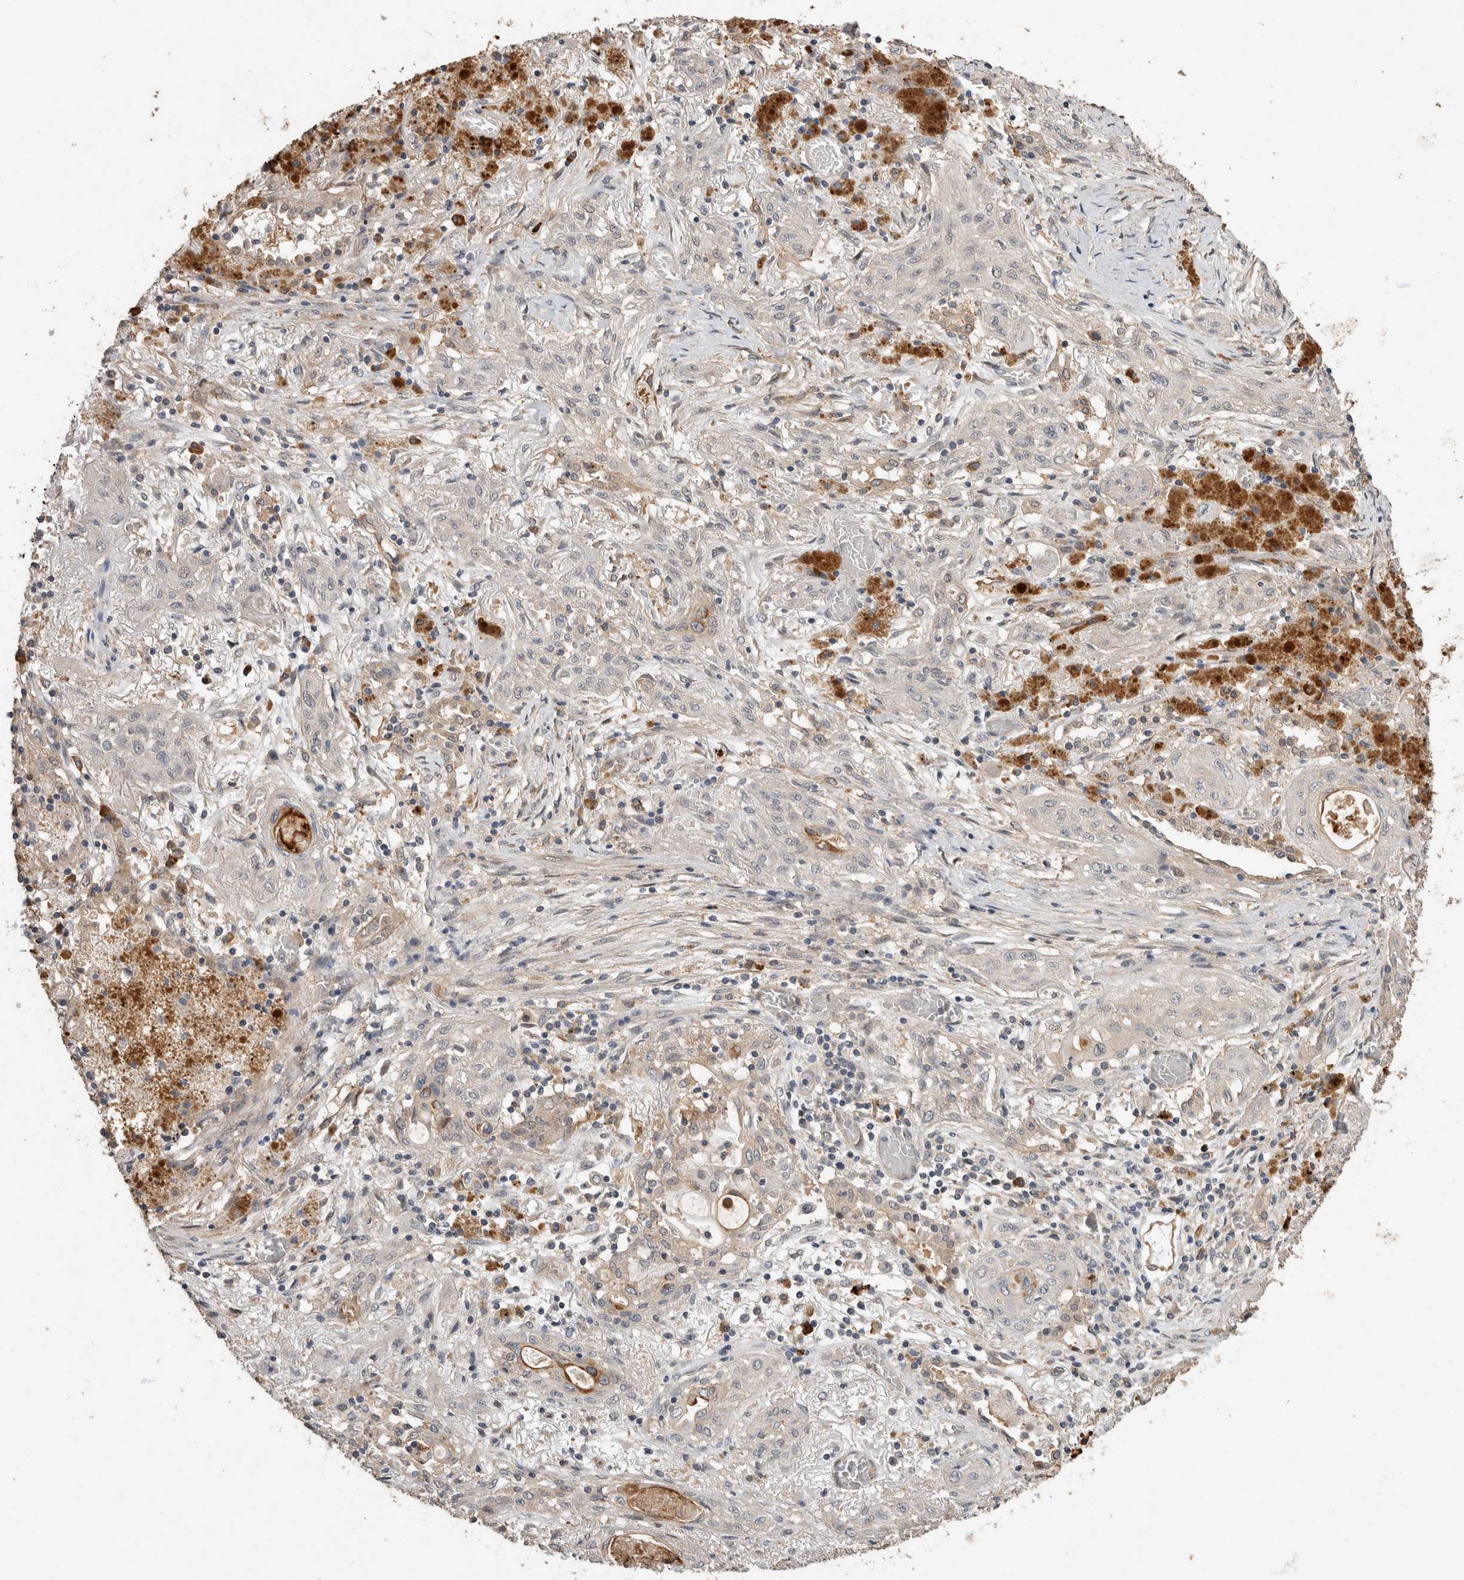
{"staining": {"intensity": "negative", "quantity": "none", "location": "none"}, "tissue": "lung cancer", "cell_type": "Tumor cells", "image_type": "cancer", "snomed": [{"axis": "morphology", "description": "Squamous cell carcinoma, NOS"}, {"axis": "topography", "description": "Lung"}], "caption": "DAB (3,3'-diaminobenzidine) immunohistochemical staining of lung squamous cell carcinoma exhibits no significant expression in tumor cells.", "gene": "RHPN1", "patient": {"sex": "female", "age": 47}}